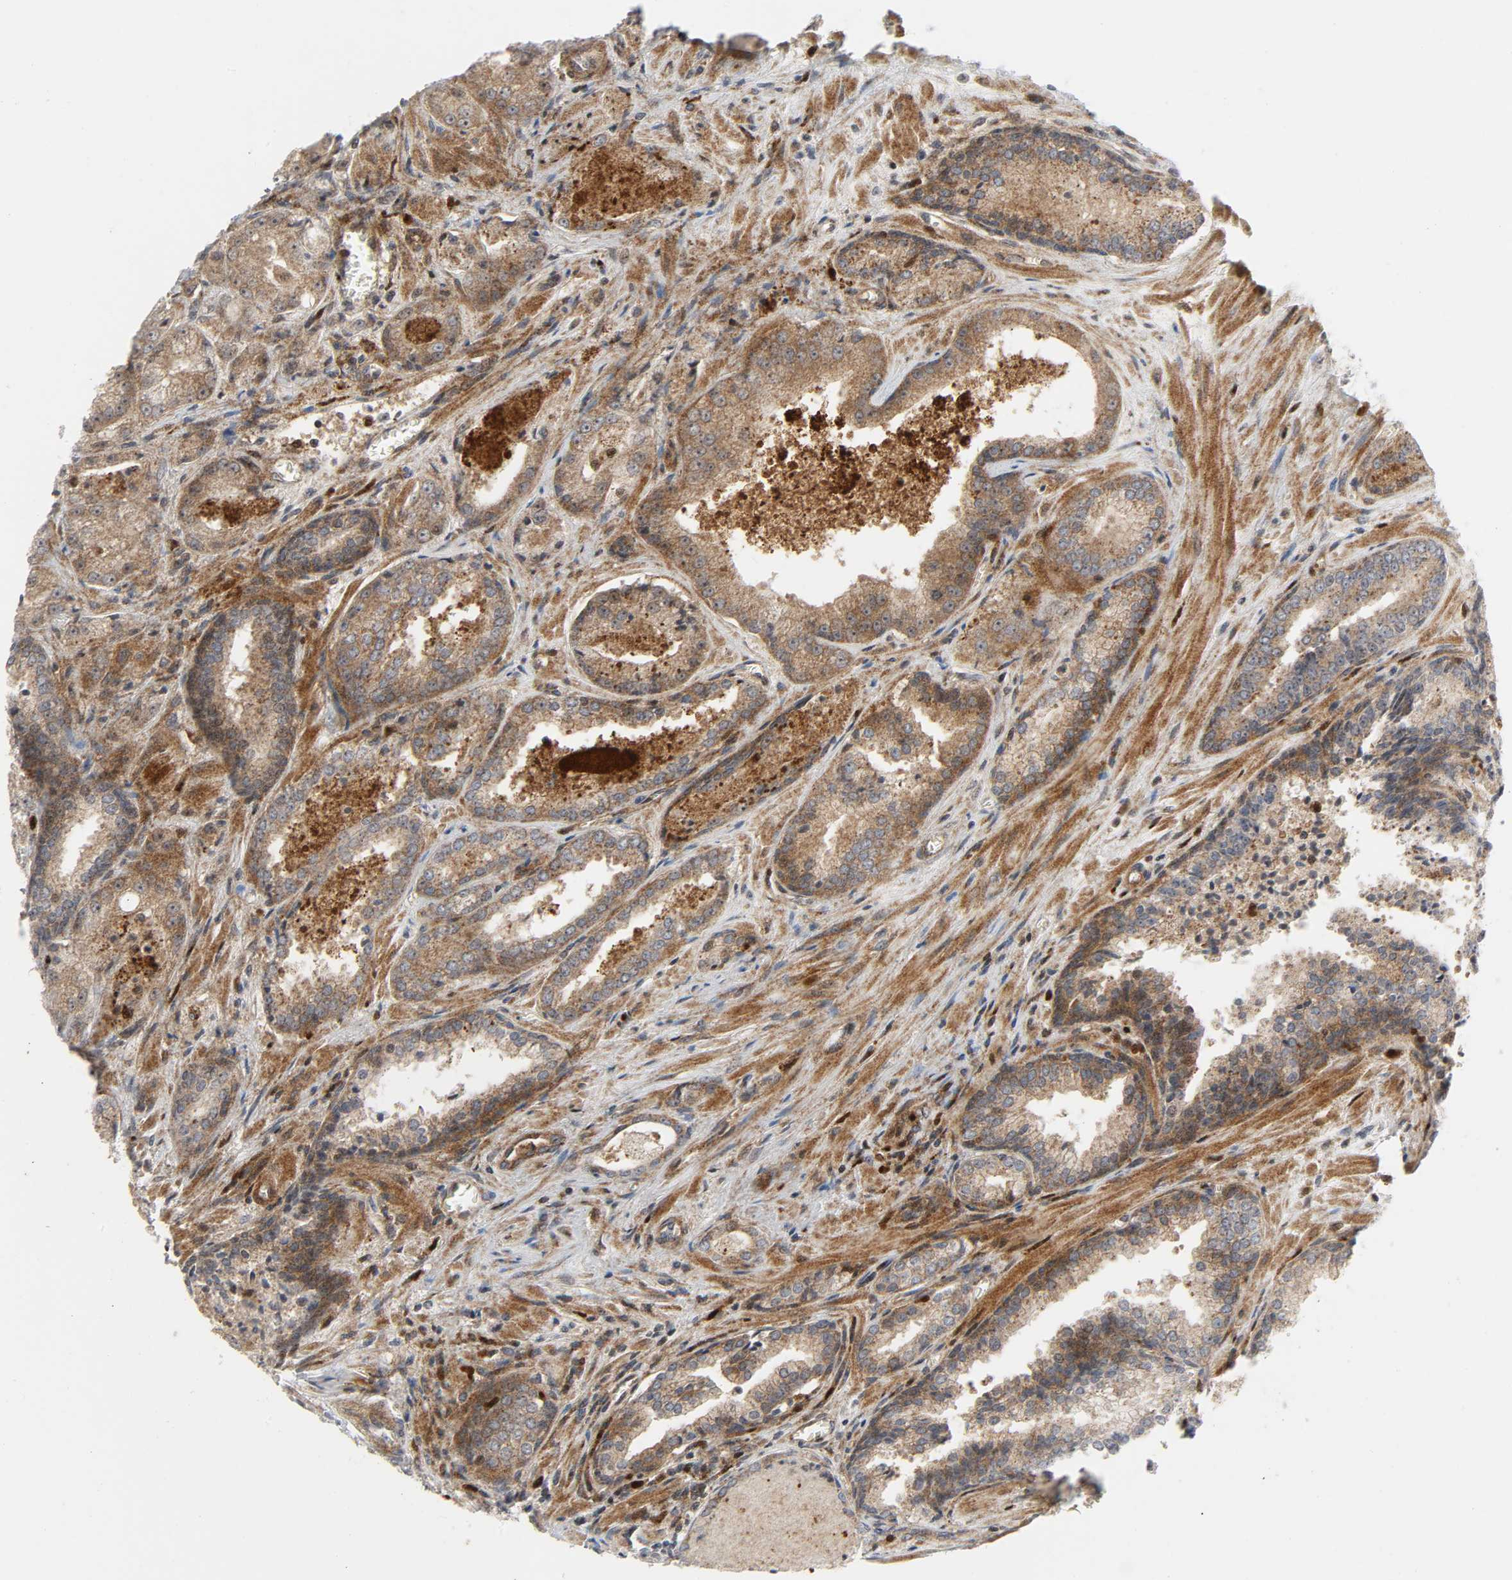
{"staining": {"intensity": "moderate", "quantity": ">75%", "location": "cytoplasmic/membranous"}, "tissue": "prostate cancer", "cell_type": "Tumor cells", "image_type": "cancer", "snomed": [{"axis": "morphology", "description": "Adenocarcinoma, Low grade"}, {"axis": "topography", "description": "Prostate"}], "caption": "Protein staining by immunohistochemistry displays moderate cytoplasmic/membranous staining in approximately >75% of tumor cells in prostate cancer. Nuclei are stained in blue.", "gene": "CHUK", "patient": {"sex": "male", "age": 60}}